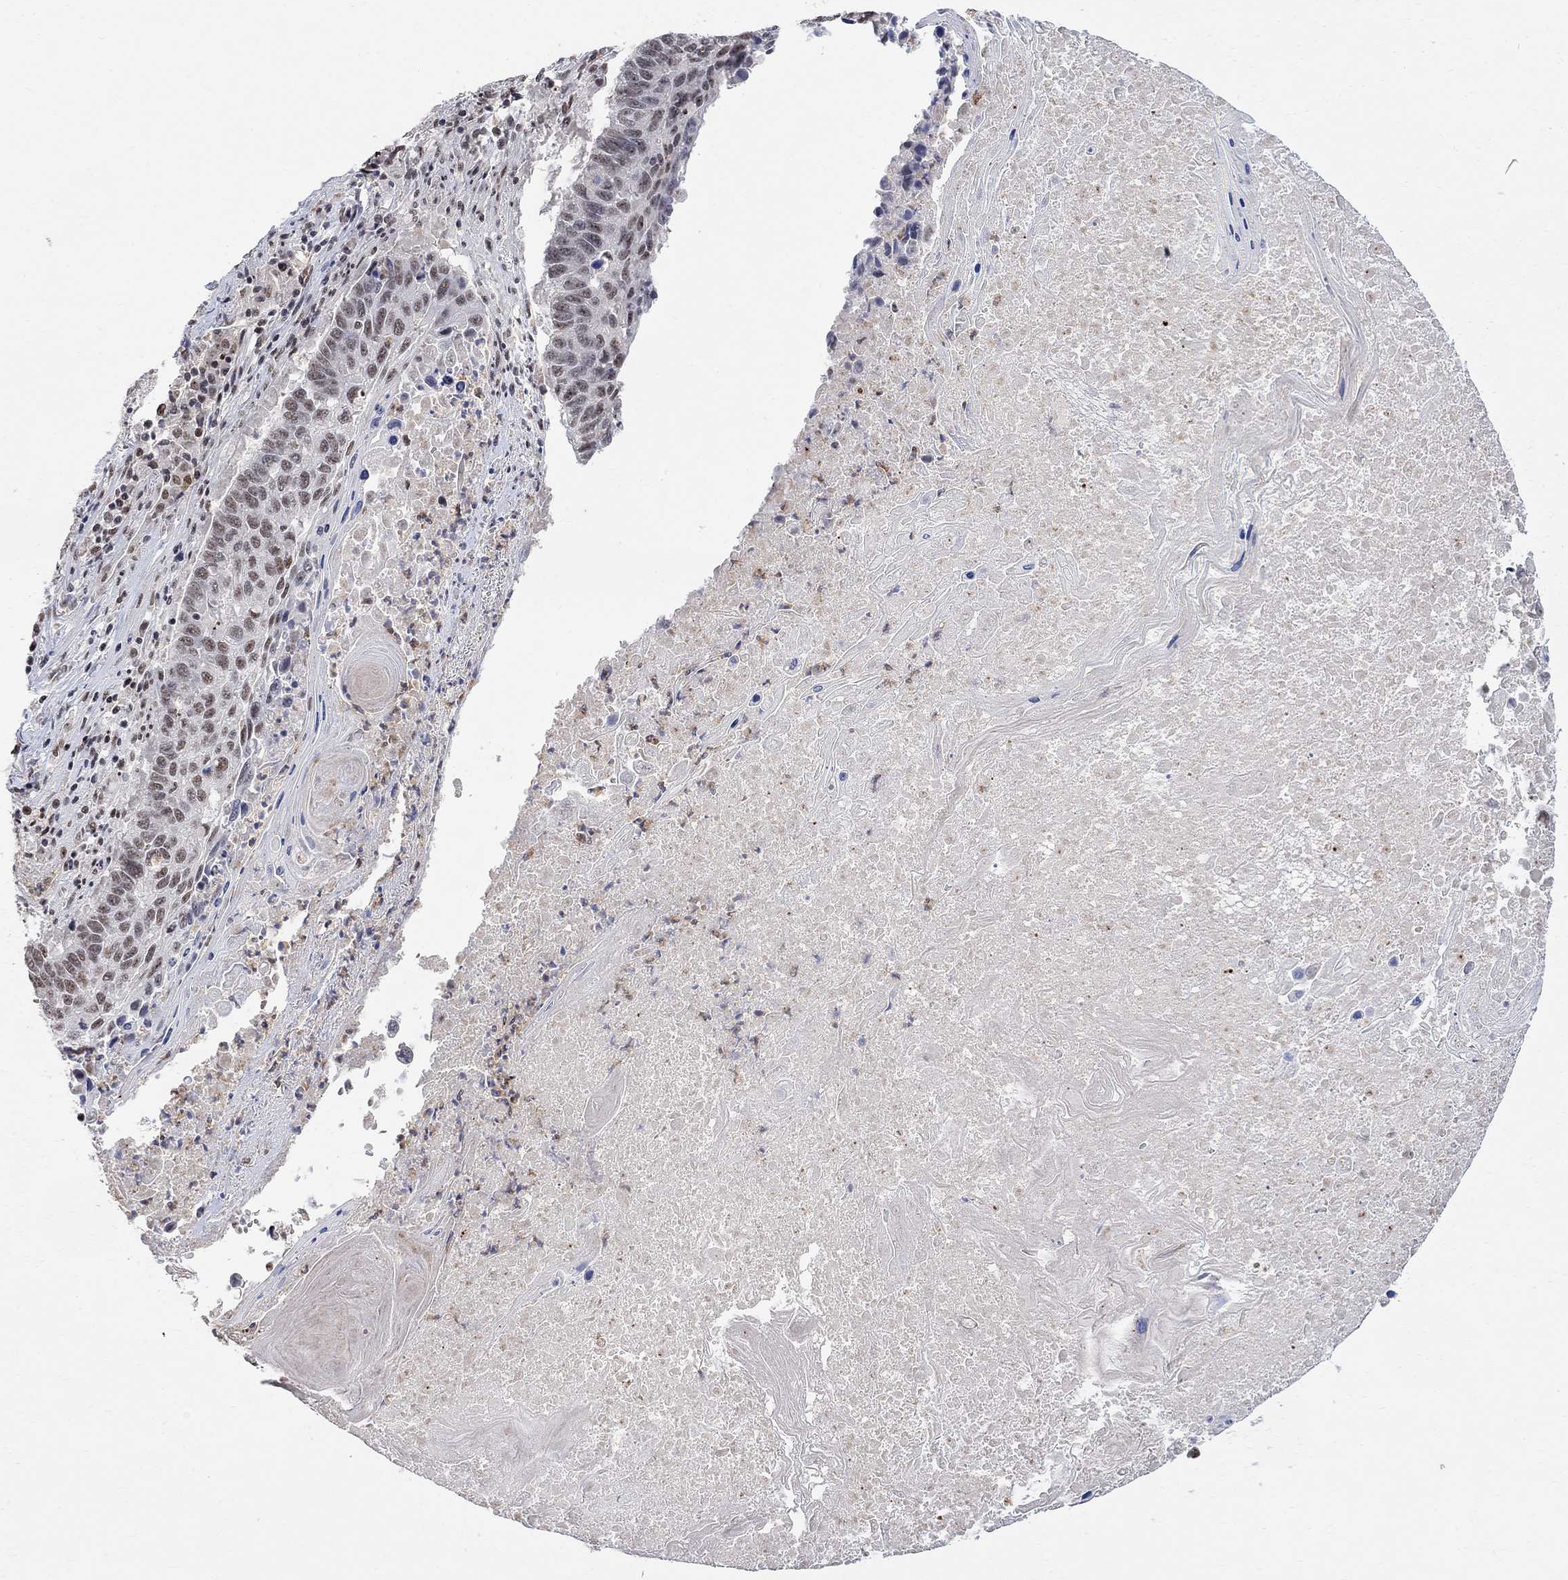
{"staining": {"intensity": "weak", "quantity": "25%-75%", "location": "nuclear"}, "tissue": "lung cancer", "cell_type": "Tumor cells", "image_type": "cancer", "snomed": [{"axis": "morphology", "description": "Squamous cell carcinoma, NOS"}, {"axis": "topography", "description": "Lung"}], "caption": "Lung squamous cell carcinoma stained for a protein displays weak nuclear positivity in tumor cells.", "gene": "E4F1", "patient": {"sex": "male", "age": 73}}